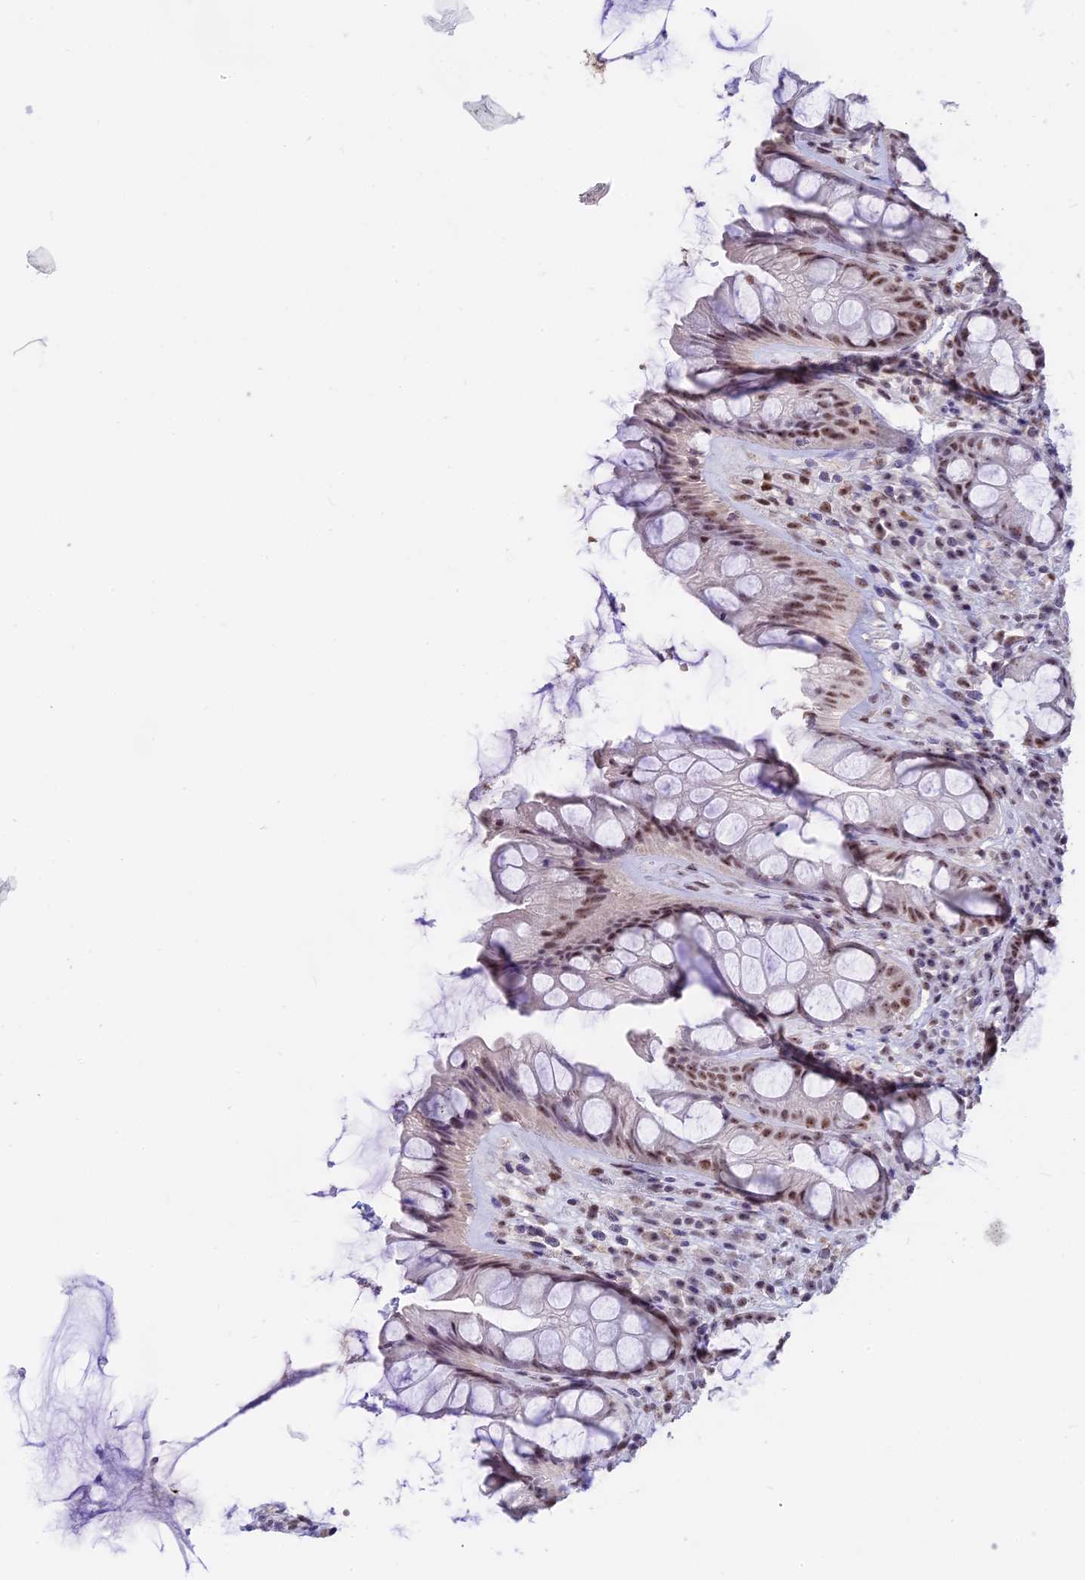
{"staining": {"intensity": "moderate", "quantity": ">75%", "location": "nuclear"}, "tissue": "rectum", "cell_type": "Glandular cells", "image_type": "normal", "snomed": [{"axis": "morphology", "description": "Normal tissue, NOS"}, {"axis": "topography", "description": "Rectum"}], "caption": "Immunohistochemical staining of benign human rectum reveals >75% levels of moderate nuclear protein positivity in approximately >75% of glandular cells. The staining is performed using DAB brown chromogen to label protein expression. The nuclei are counter-stained blue using hematoxylin.", "gene": "SETD2", "patient": {"sex": "male", "age": 74}}